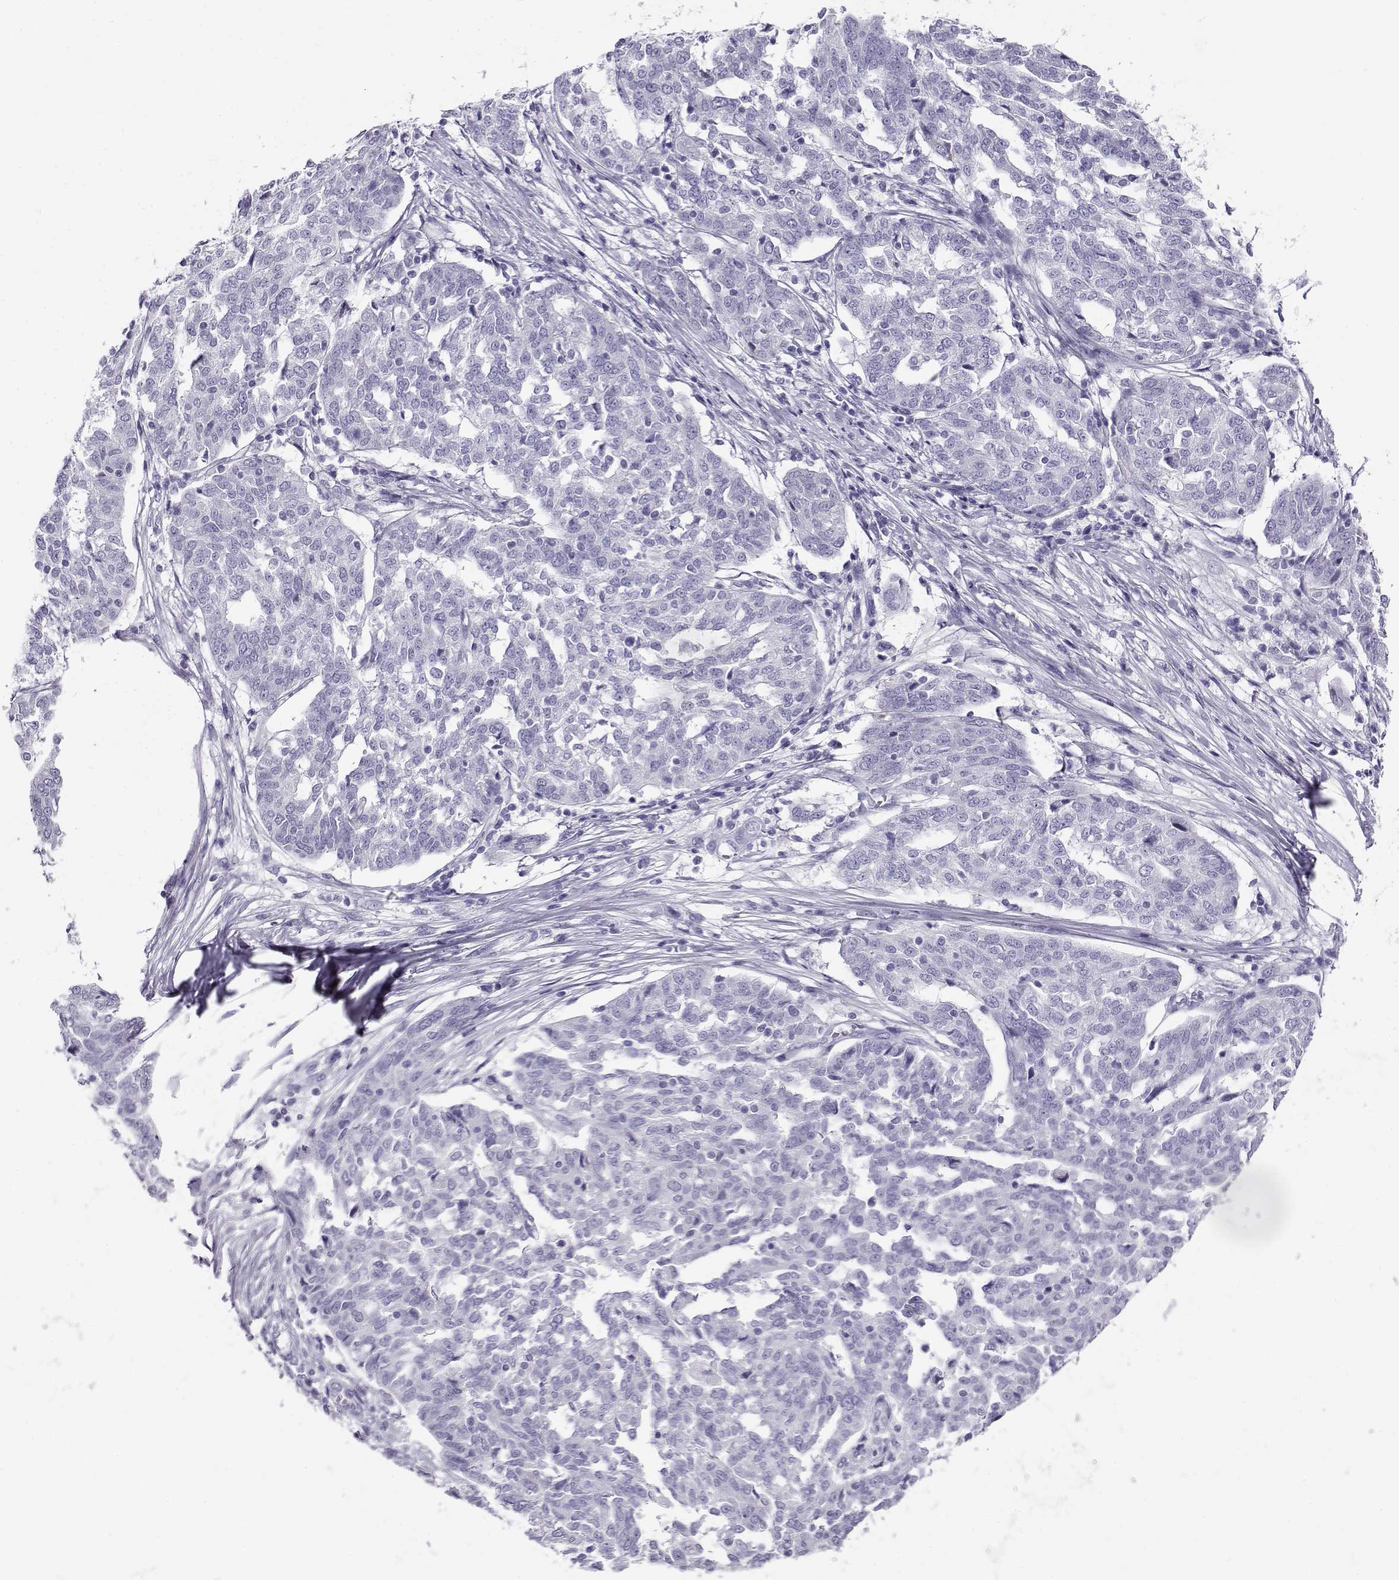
{"staining": {"intensity": "negative", "quantity": "none", "location": "none"}, "tissue": "ovarian cancer", "cell_type": "Tumor cells", "image_type": "cancer", "snomed": [{"axis": "morphology", "description": "Cystadenocarcinoma, serous, NOS"}, {"axis": "topography", "description": "Ovary"}], "caption": "This is an IHC histopathology image of human serous cystadenocarcinoma (ovarian). There is no staining in tumor cells.", "gene": "RHOXF2", "patient": {"sex": "female", "age": 67}}